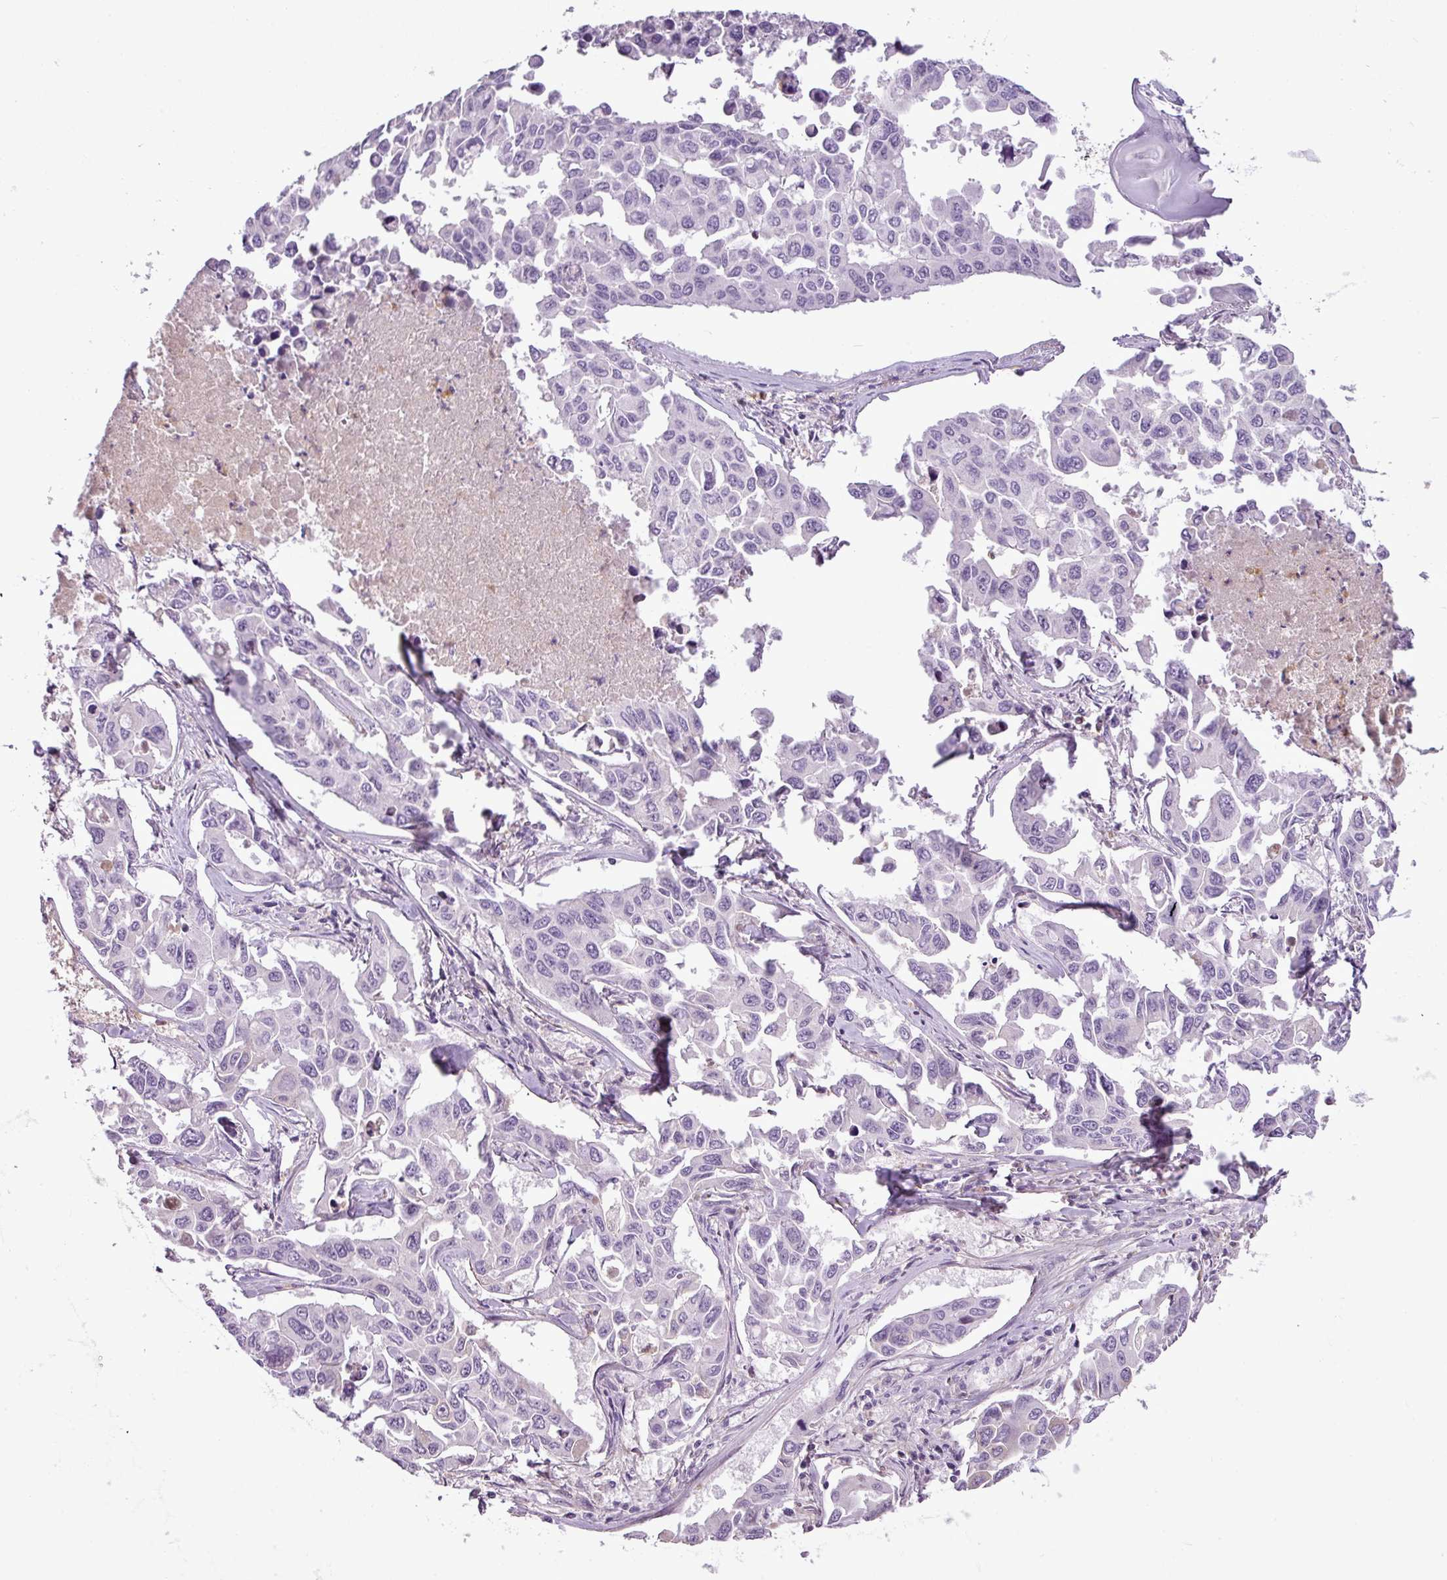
{"staining": {"intensity": "negative", "quantity": "none", "location": "none"}, "tissue": "lung cancer", "cell_type": "Tumor cells", "image_type": "cancer", "snomed": [{"axis": "morphology", "description": "Adenocarcinoma, NOS"}, {"axis": "topography", "description": "Lung"}], "caption": "A histopathology image of adenocarcinoma (lung) stained for a protein demonstrates no brown staining in tumor cells. (DAB IHC with hematoxylin counter stain).", "gene": "C4B", "patient": {"sex": "male", "age": 64}}